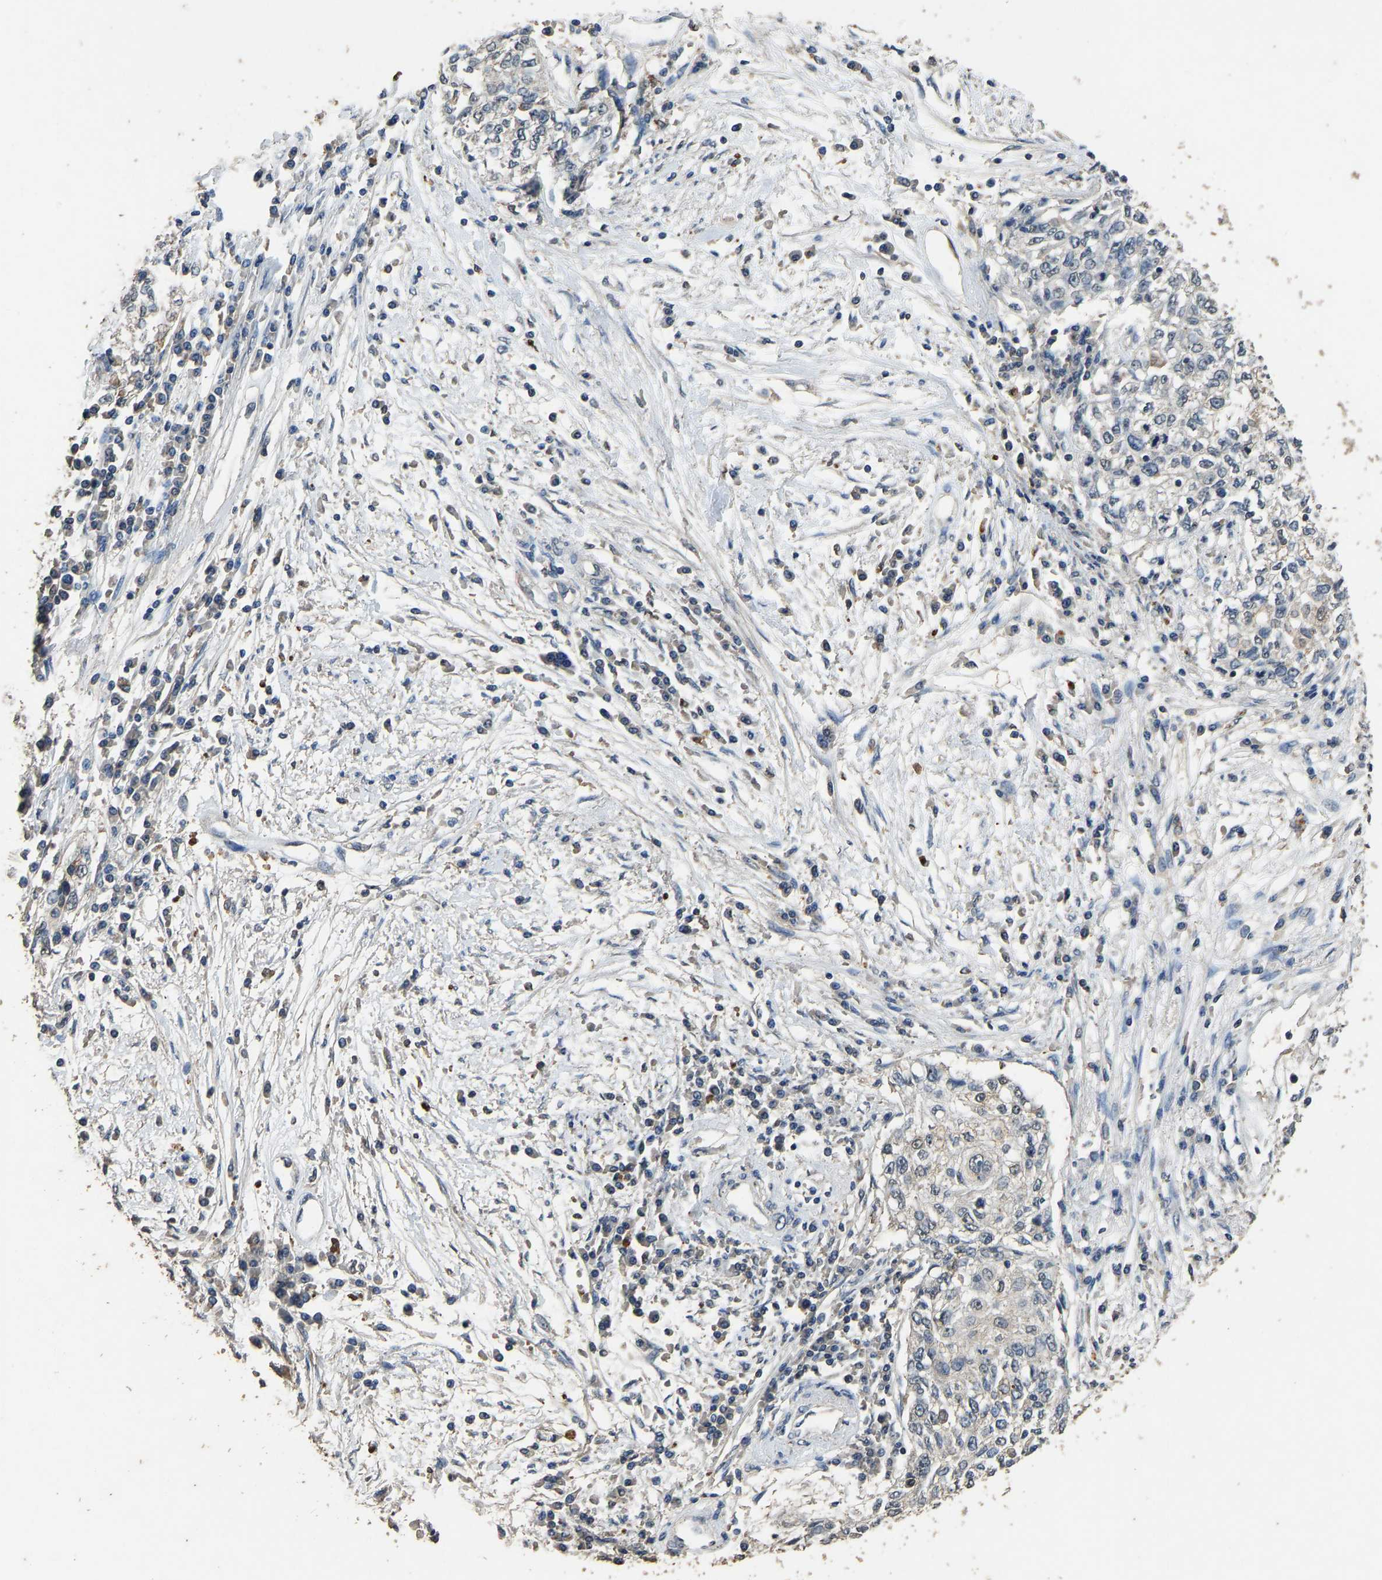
{"staining": {"intensity": "negative", "quantity": "none", "location": "none"}, "tissue": "cervical cancer", "cell_type": "Tumor cells", "image_type": "cancer", "snomed": [{"axis": "morphology", "description": "Squamous cell carcinoma, NOS"}, {"axis": "topography", "description": "Cervix"}], "caption": "Immunohistochemistry (IHC) of human cervical cancer exhibits no staining in tumor cells. (DAB (3,3'-diaminobenzidine) IHC with hematoxylin counter stain).", "gene": "CIDEC", "patient": {"sex": "female", "age": 57}}